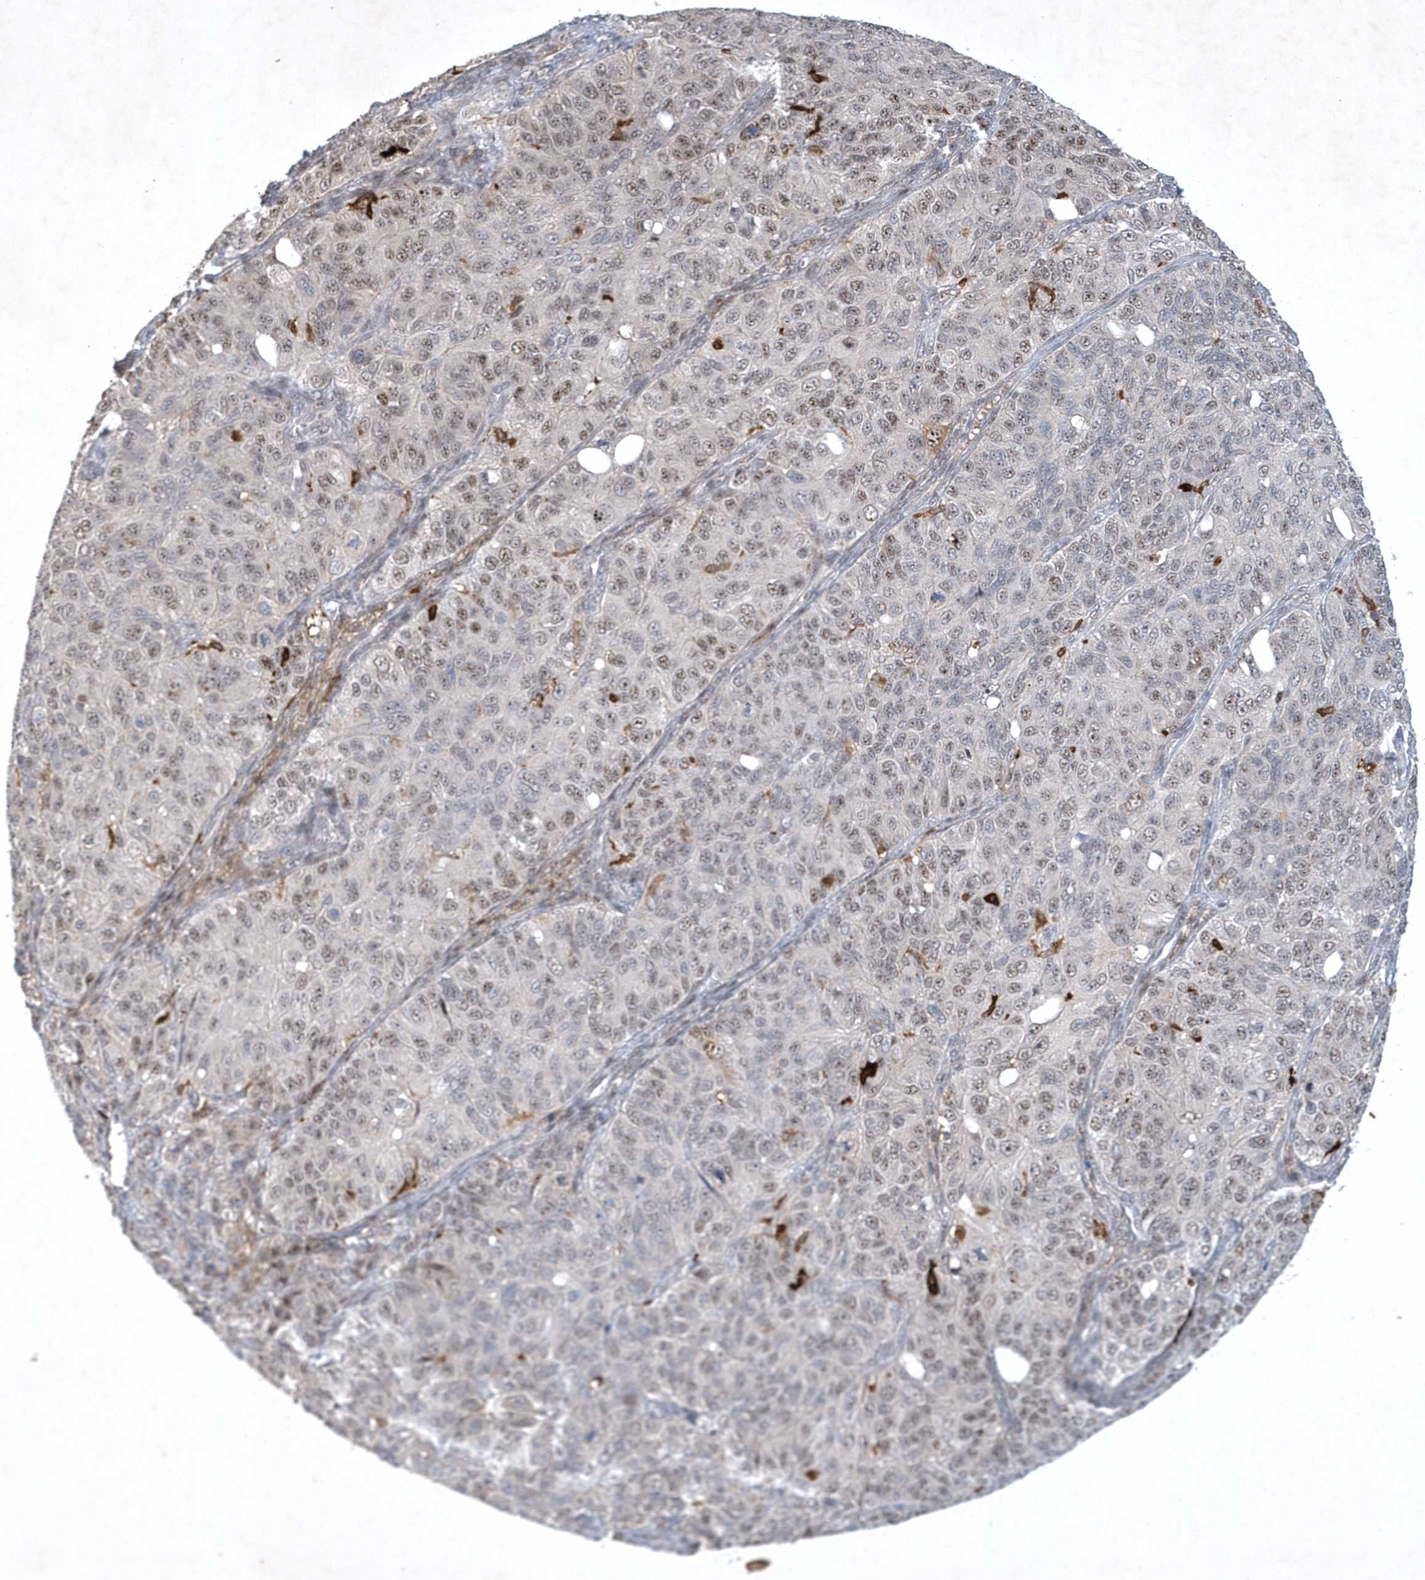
{"staining": {"intensity": "weak", "quantity": ">75%", "location": "nuclear"}, "tissue": "ovarian cancer", "cell_type": "Tumor cells", "image_type": "cancer", "snomed": [{"axis": "morphology", "description": "Carcinoma, endometroid"}, {"axis": "topography", "description": "Ovary"}], "caption": "A photomicrograph of human ovarian cancer (endometroid carcinoma) stained for a protein displays weak nuclear brown staining in tumor cells. The staining was performed using DAB (3,3'-diaminobenzidine) to visualize the protein expression in brown, while the nuclei were stained in blue with hematoxylin (Magnification: 20x).", "gene": "THG1L", "patient": {"sex": "female", "age": 51}}